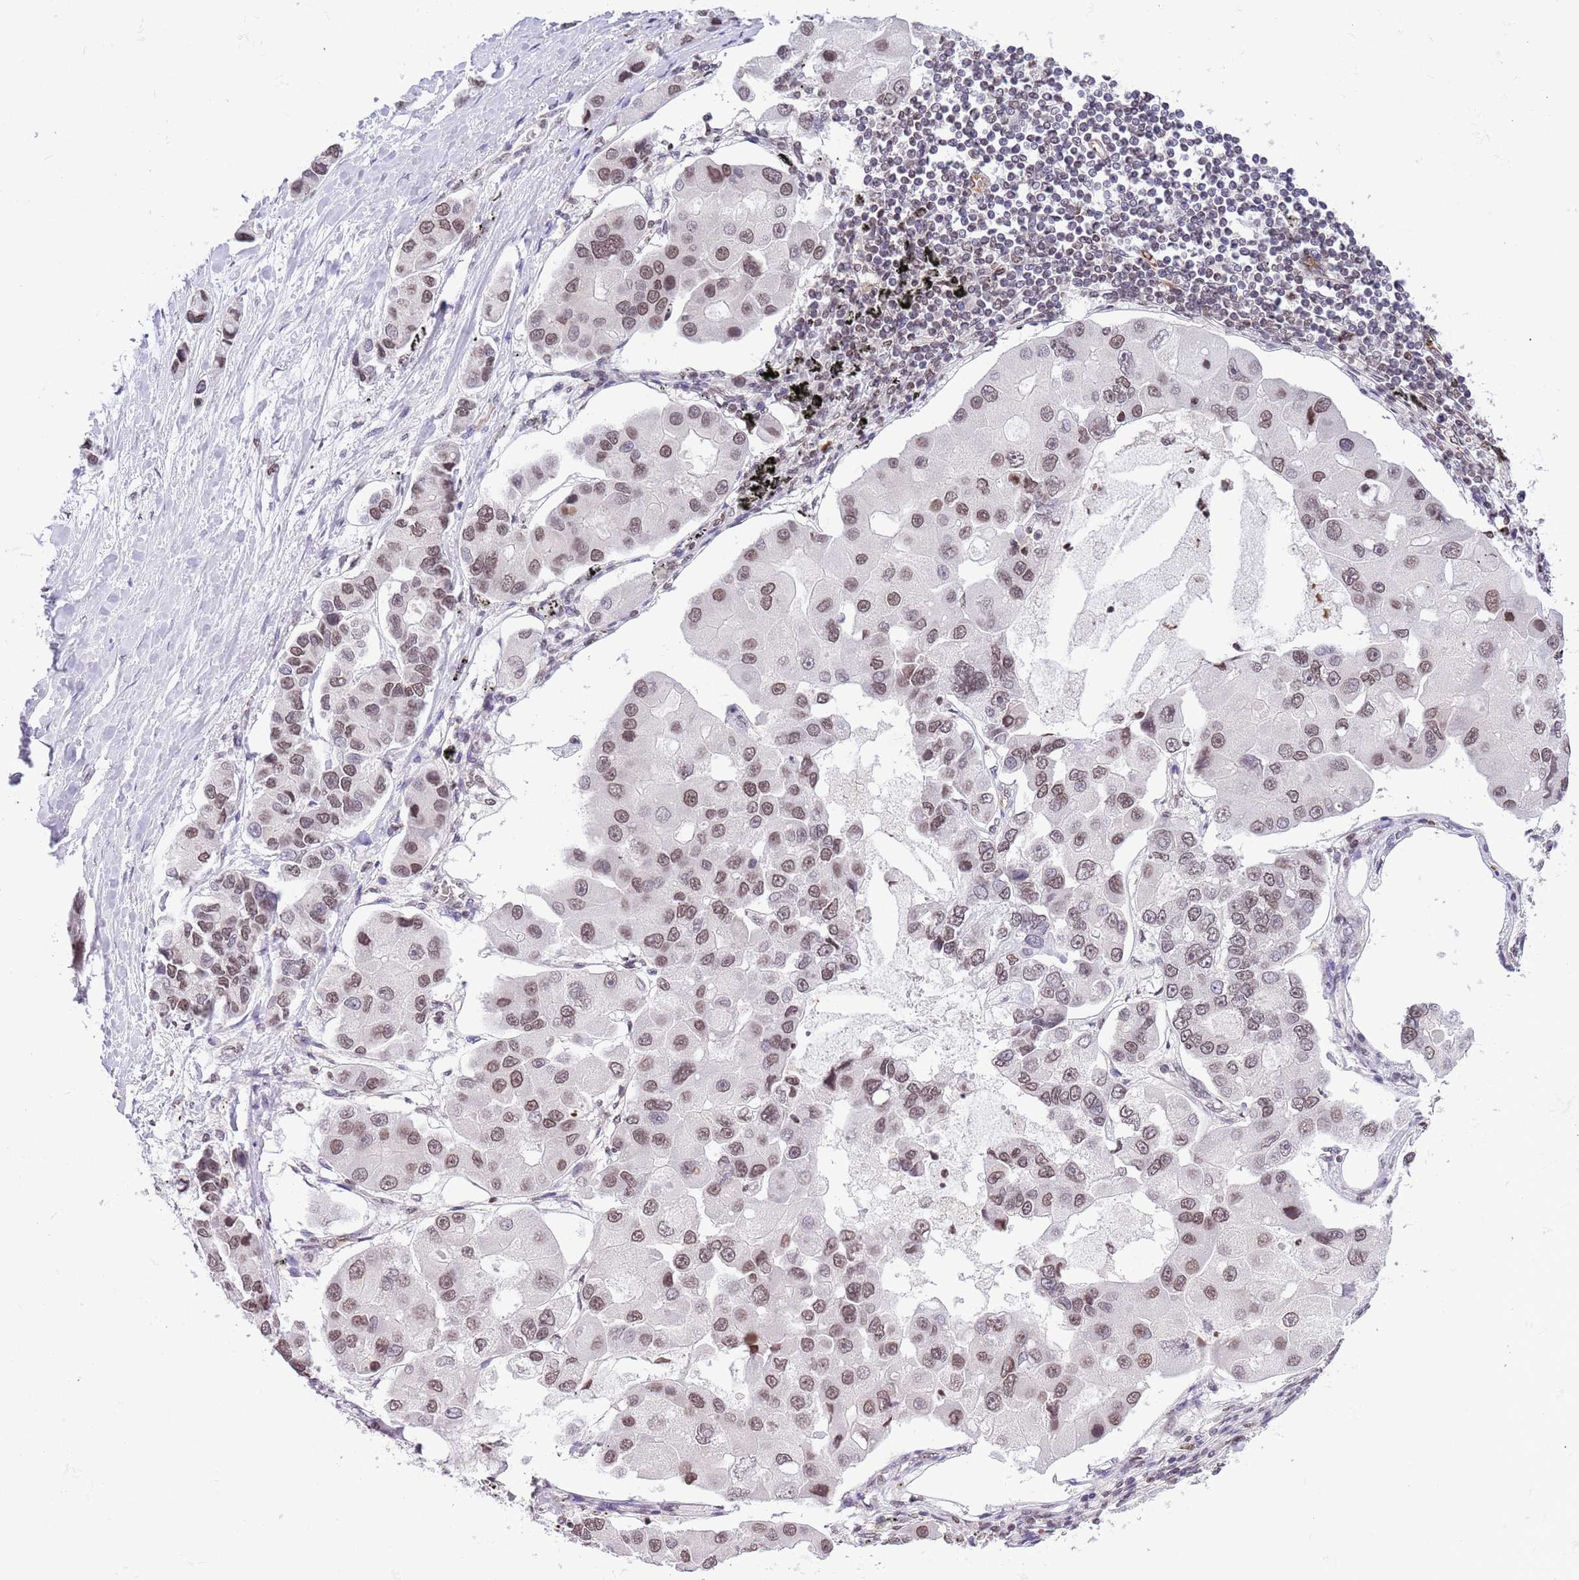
{"staining": {"intensity": "moderate", "quantity": ">75%", "location": "nuclear"}, "tissue": "lung cancer", "cell_type": "Tumor cells", "image_type": "cancer", "snomed": [{"axis": "morphology", "description": "Adenocarcinoma, NOS"}, {"axis": "topography", "description": "Lung"}], "caption": "IHC of human lung adenocarcinoma shows medium levels of moderate nuclear positivity in approximately >75% of tumor cells.", "gene": "NRIP1", "patient": {"sex": "female", "age": 54}}